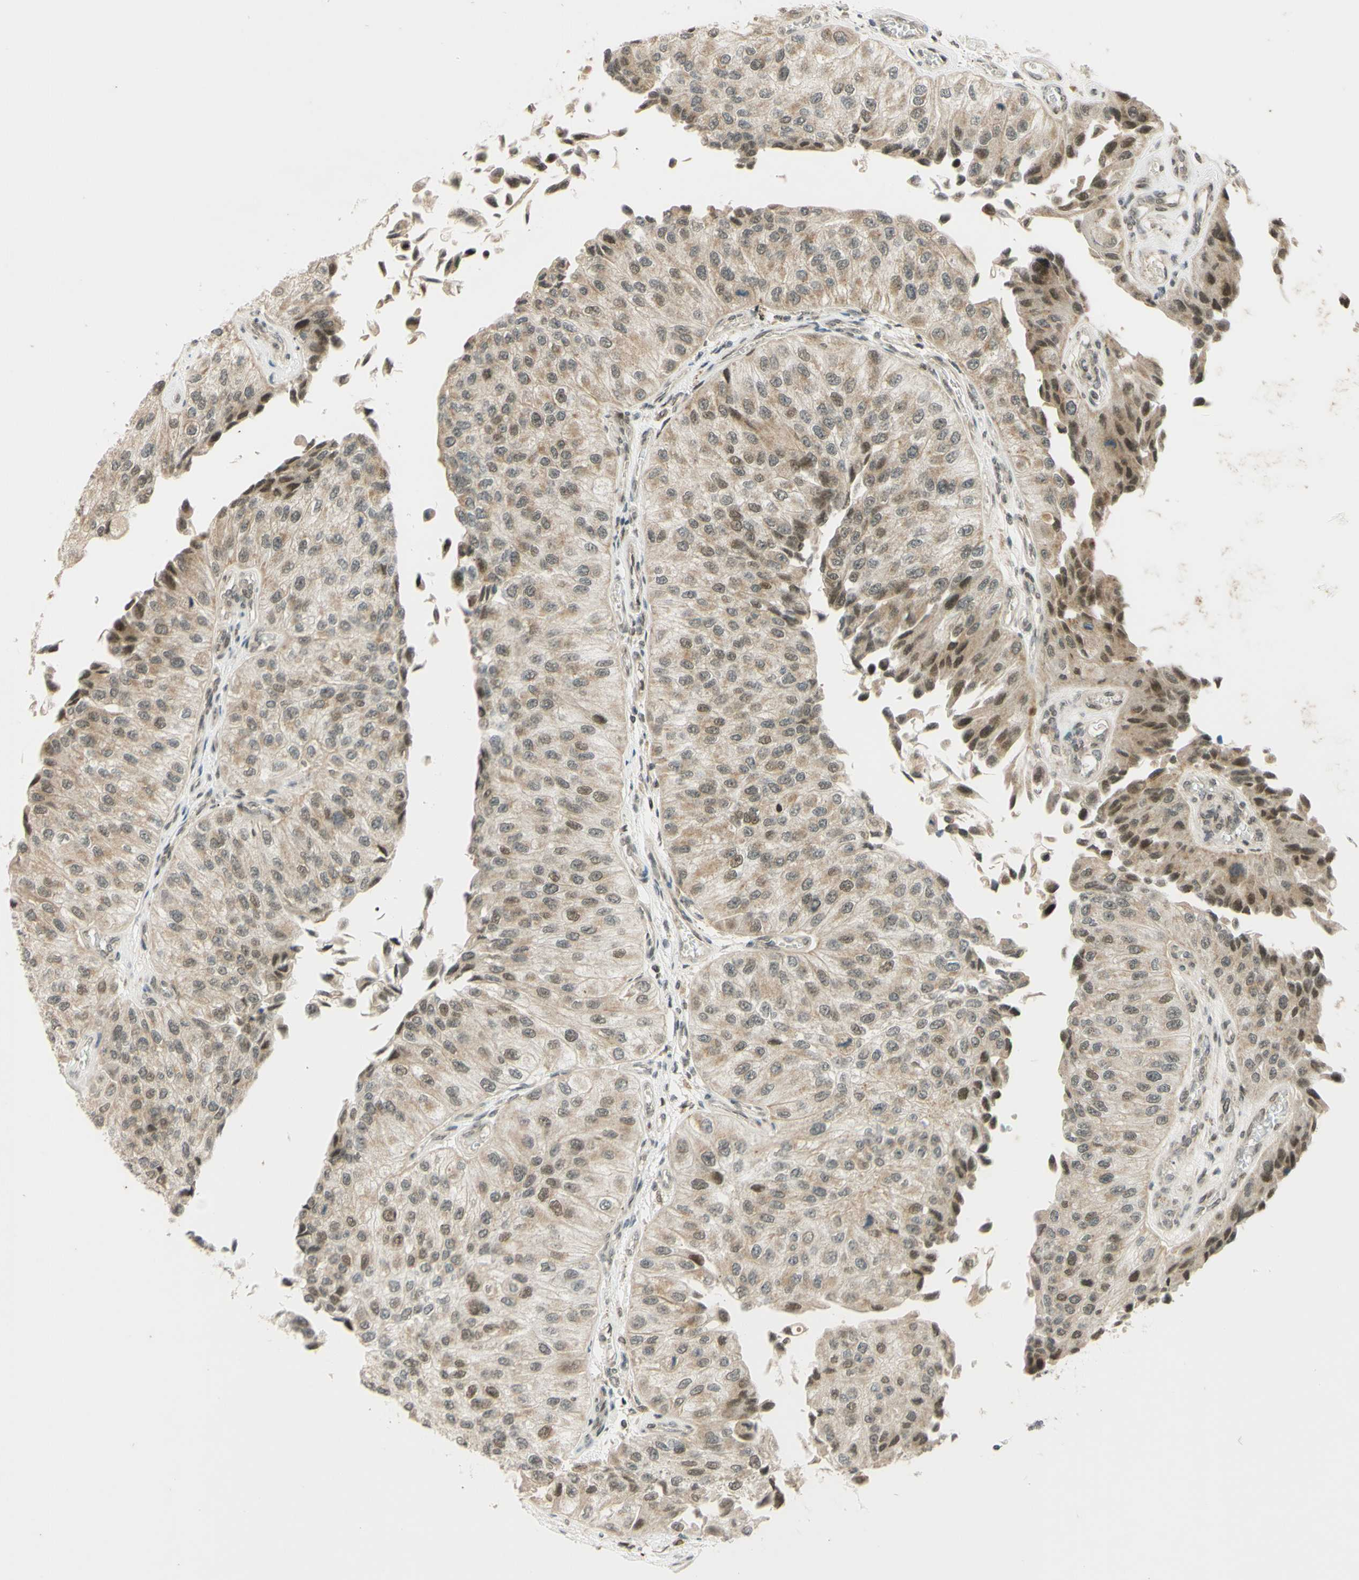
{"staining": {"intensity": "moderate", "quantity": "25%-75%", "location": "cytoplasmic/membranous,nuclear"}, "tissue": "urothelial cancer", "cell_type": "Tumor cells", "image_type": "cancer", "snomed": [{"axis": "morphology", "description": "Urothelial carcinoma, High grade"}, {"axis": "topography", "description": "Kidney"}, {"axis": "topography", "description": "Urinary bladder"}], "caption": "This is a micrograph of immunohistochemistry (IHC) staining of urothelial cancer, which shows moderate expression in the cytoplasmic/membranous and nuclear of tumor cells.", "gene": "SMARCB1", "patient": {"sex": "male", "age": 77}}